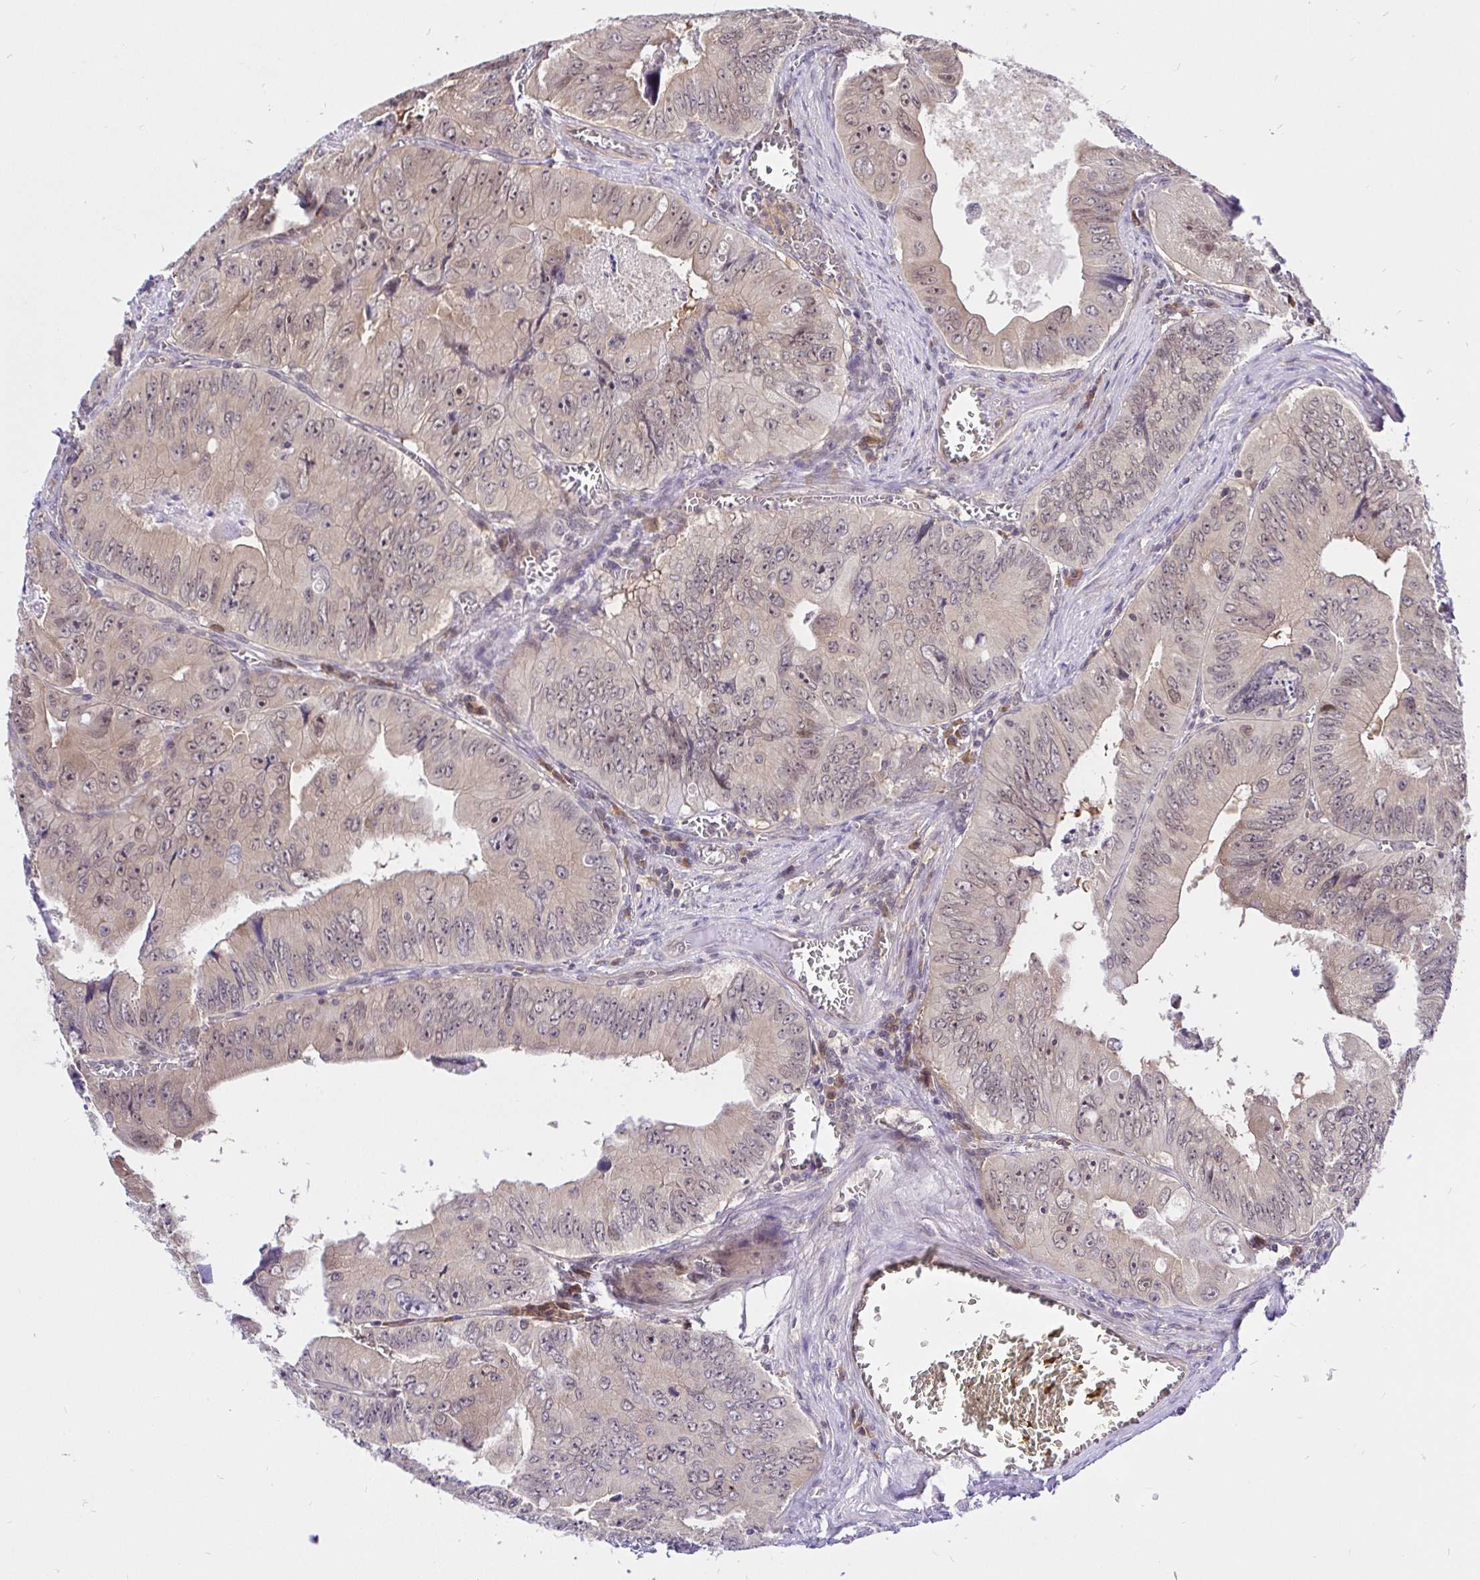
{"staining": {"intensity": "weak", "quantity": ">75%", "location": "cytoplasmic/membranous,nuclear"}, "tissue": "colorectal cancer", "cell_type": "Tumor cells", "image_type": "cancer", "snomed": [{"axis": "morphology", "description": "Adenocarcinoma, NOS"}, {"axis": "topography", "description": "Colon"}], "caption": "Immunohistochemical staining of human colorectal adenocarcinoma exhibits low levels of weak cytoplasmic/membranous and nuclear staining in approximately >75% of tumor cells.", "gene": "UBE2M", "patient": {"sex": "female", "age": 84}}